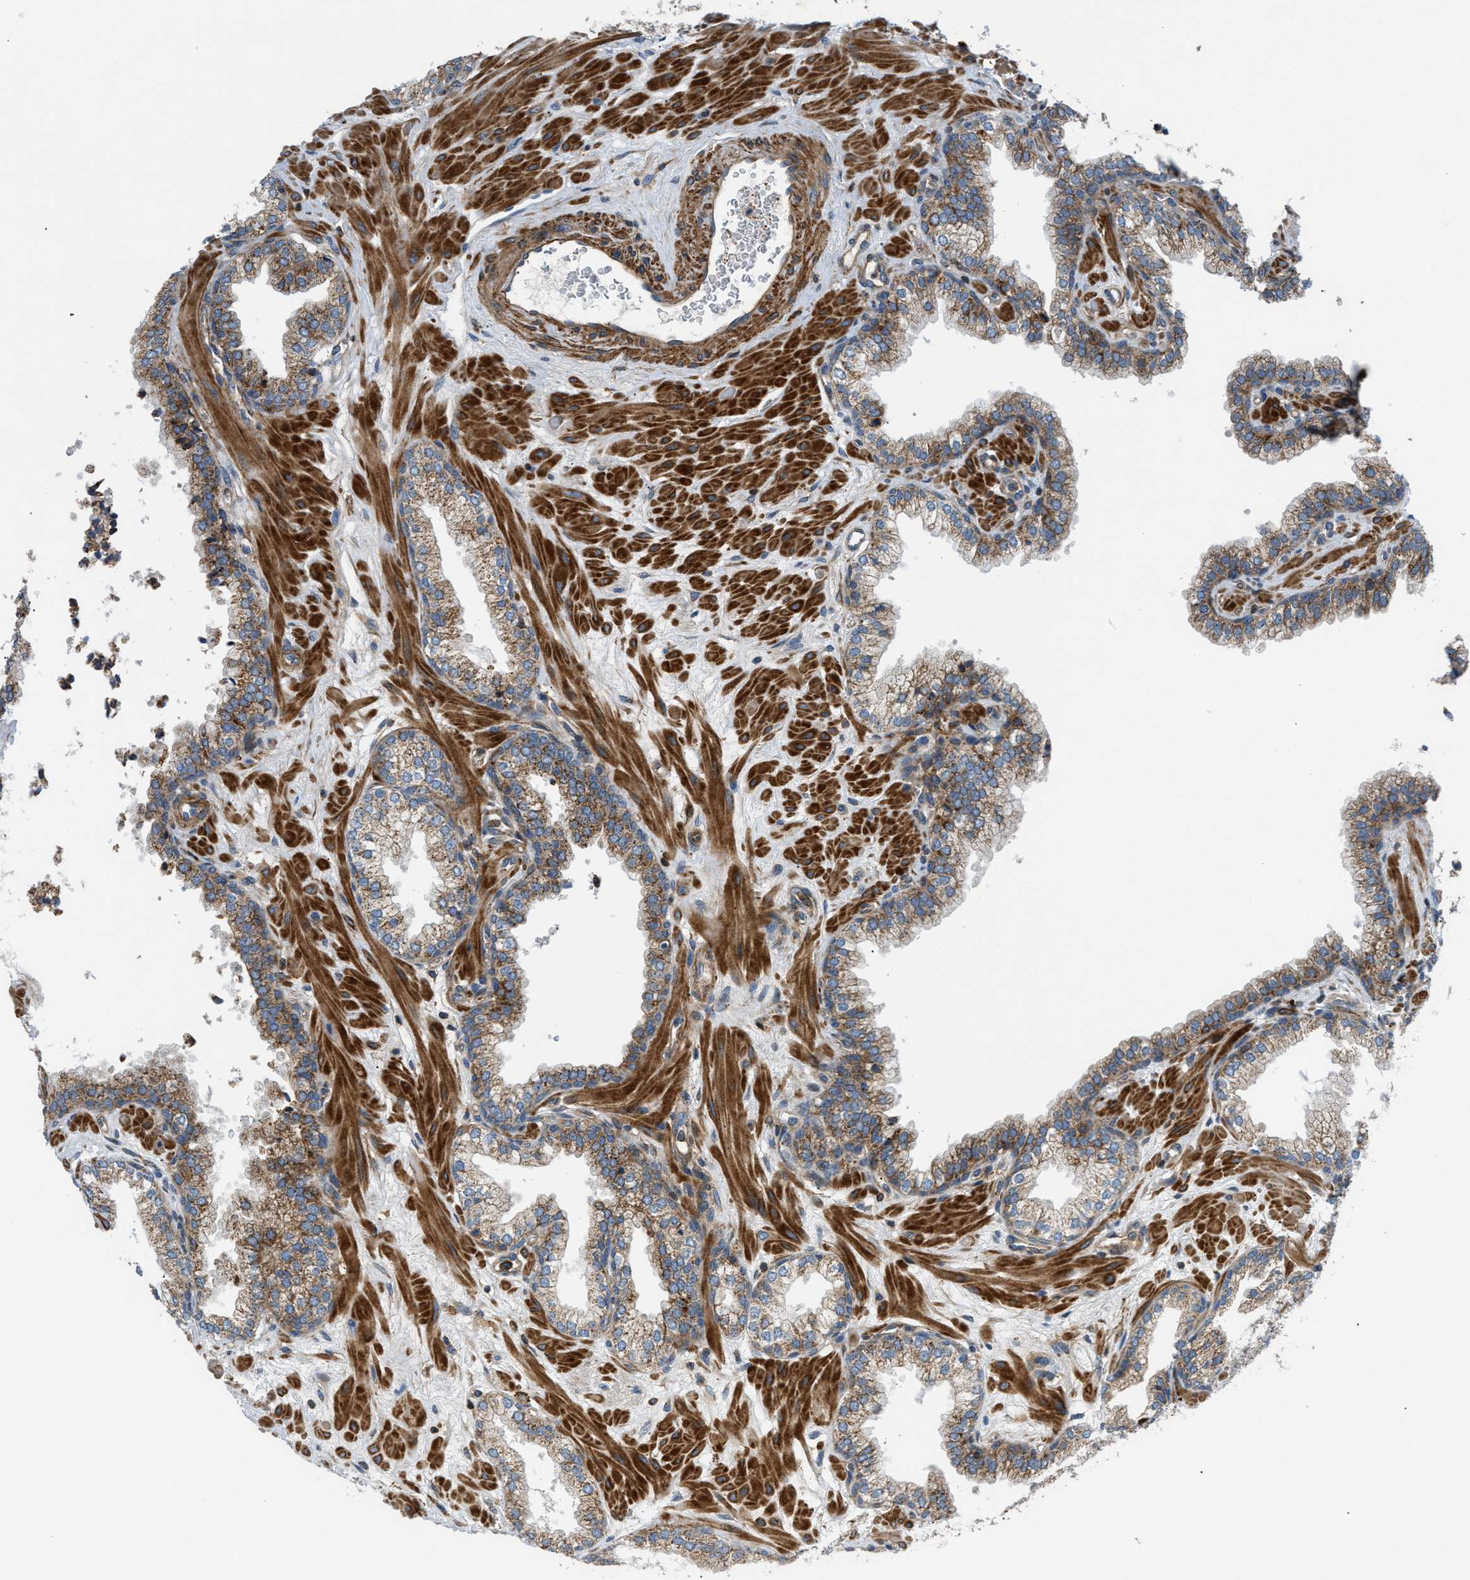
{"staining": {"intensity": "moderate", "quantity": "25%-75%", "location": "cytoplasmic/membranous"}, "tissue": "prostate", "cell_type": "Glandular cells", "image_type": "normal", "snomed": [{"axis": "morphology", "description": "Normal tissue, NOS"}, {"axis": "morphology", "description": "Urothelial carcinoma, Low grade"}, {"axis": "topography", "description": "Urinary bladder"}, {"axis": "topography", "description": "Prostate"}], "caption": "The image reveals a brown stain indicating the presence of a protein in the cytoplasmic/membranous of glandular cells in prostate. Using DAB (3,3'-diaminobenzidine) (brown) and hematoxylin (blue) stains, captured at high magnification using brightfield microscopy.", "gene": "DHODH", "patient": {"sex": "male", "age": 60}}